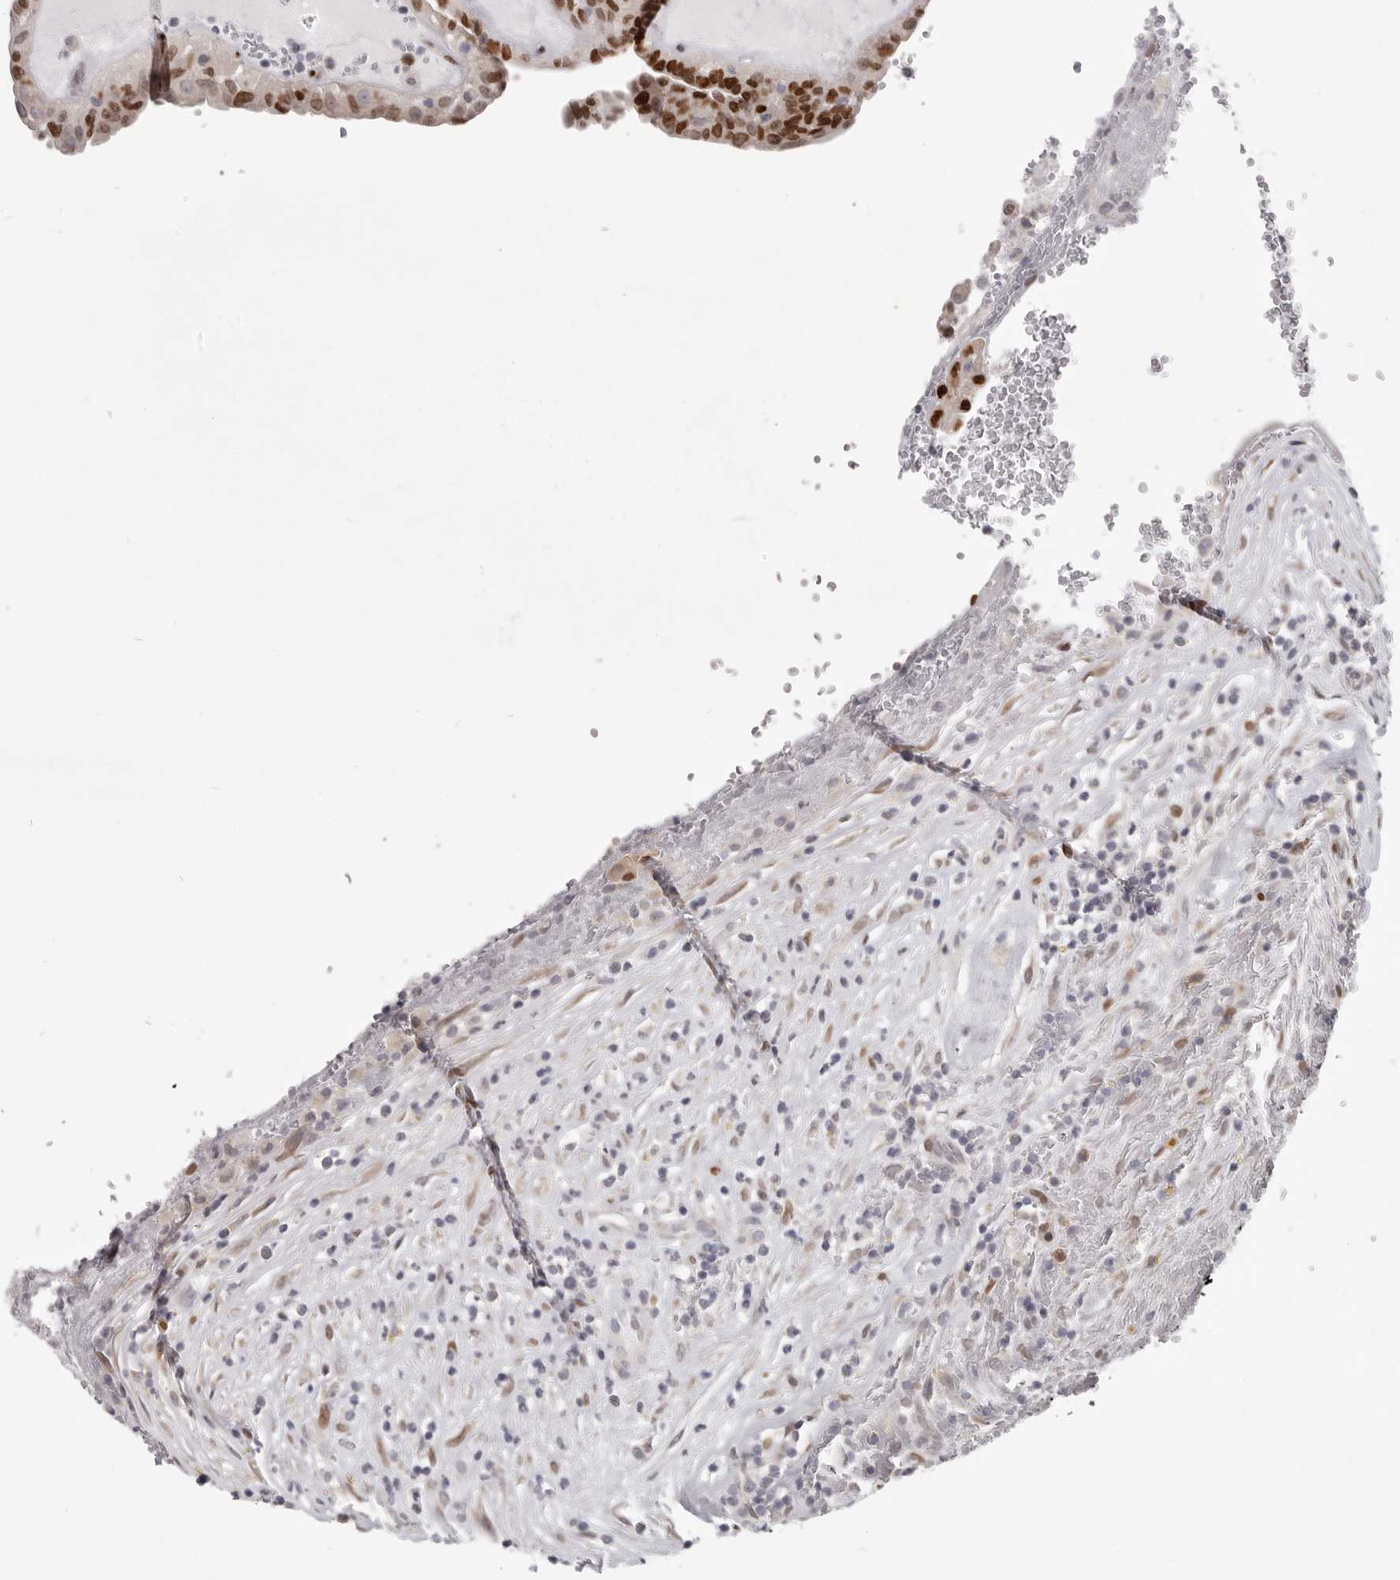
{"staining": {"intensity": "strong", "quantity": "<25%", "location": "nuclear"}, "tissue": "thyroid cancer", "cell_type": "Tumor cells", "image_type": "cancer", "snomed": [{"axis": "morphology", "description": "Papillary adenocarcinoma, NOS"}, {"axis": "topography", "description": "Thyroid gland"}], "caption": "Thyroid papillary adenocarcinoma stained with a brown dye demonstrates strong nuclear positive positivity in about <25% of tumor cells.", "gene": "SRP19", "patient": {"sex": "male", "age": 77}}